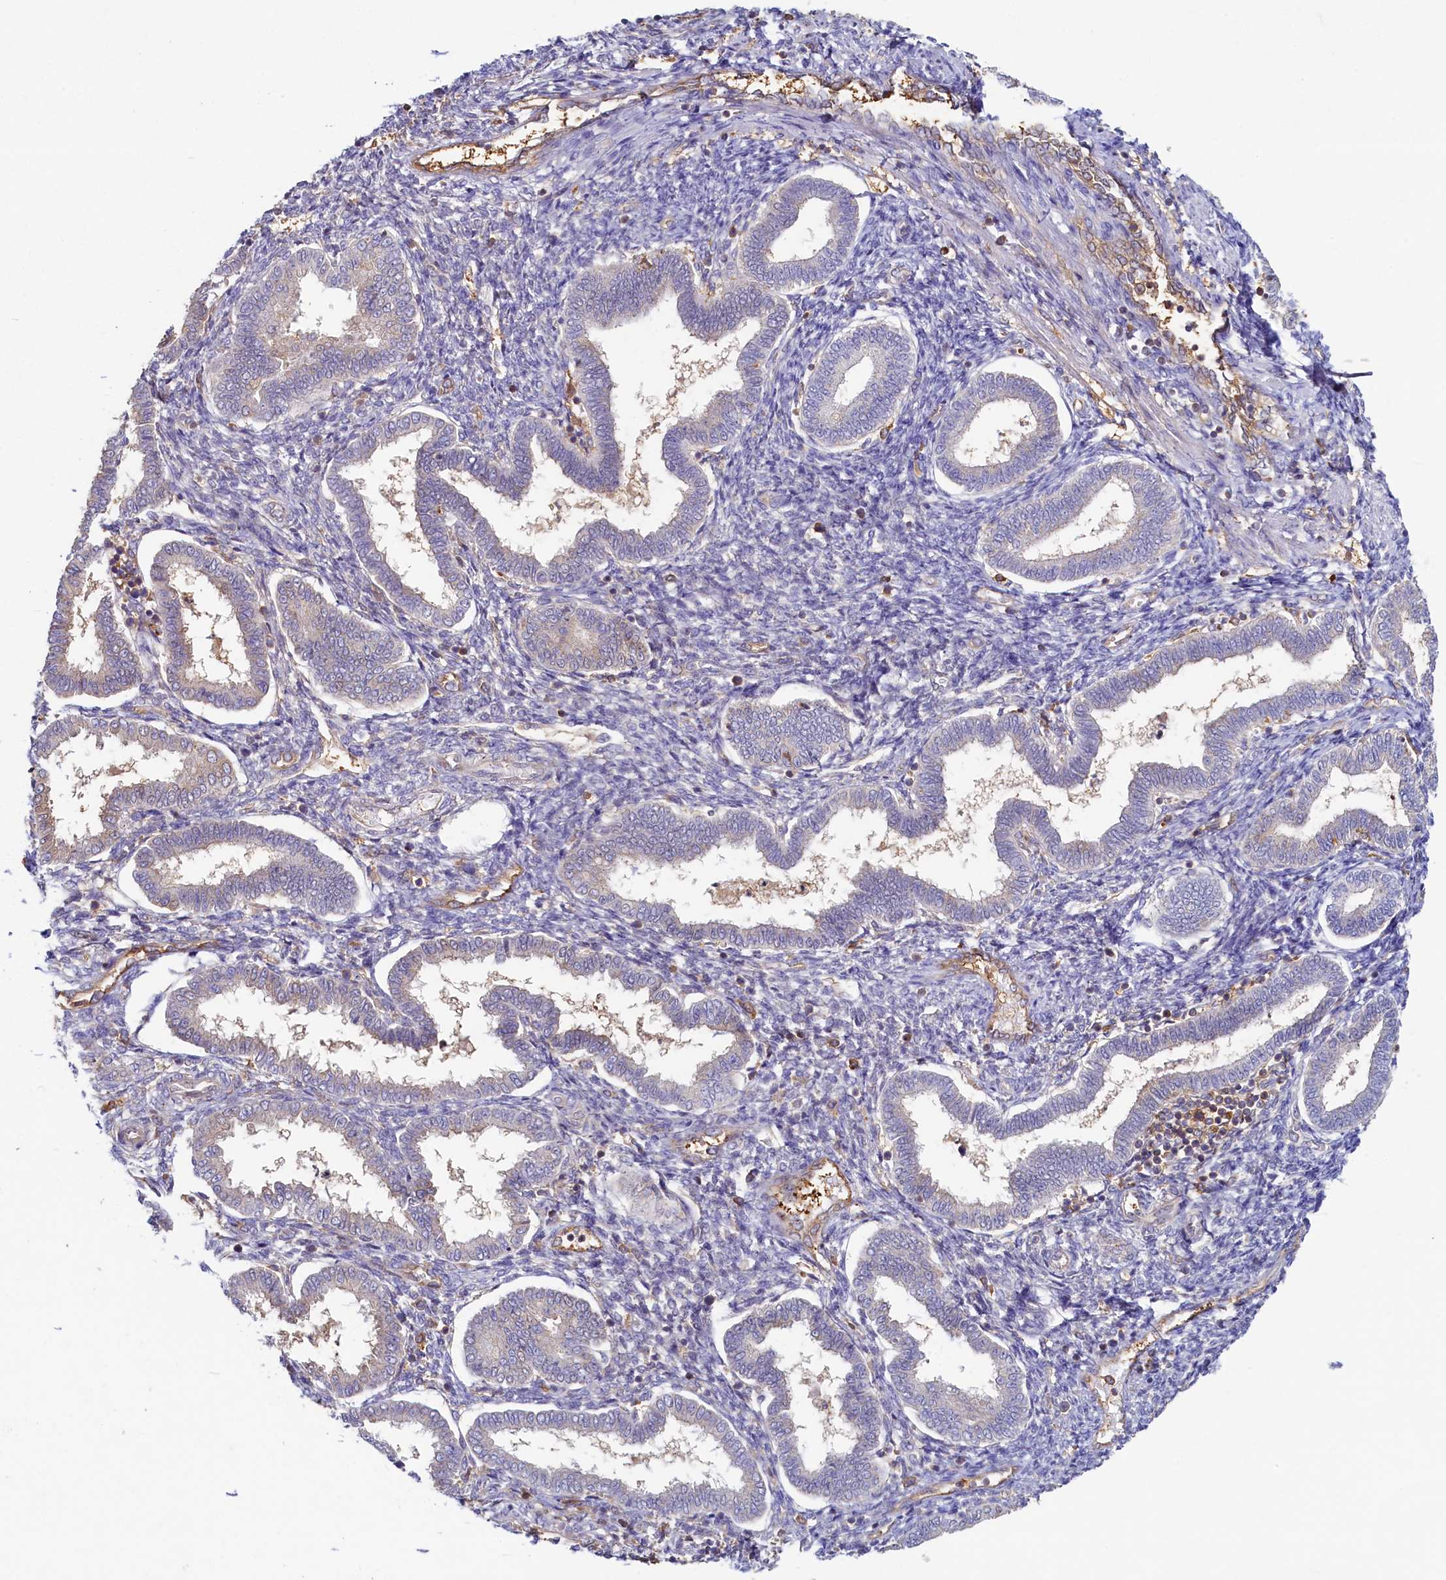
{"staining": {"intensity": "negative", "quantity": "none", "location": "none"}, "tissue": "endometrium", "cell_type": "Cells in endometrial stroma", "image_type": "normal", "snomed": [{"axis": "morphology", "description": "Normal tissue, NOS"}, {"axis": "topography", "description": "Endometrium"}], "caption": "This is a image of immunohistochemistry (IHC) staining of unremarkable endometrium, which shows no staining in cells in endometrial stroma.", "gene": "TIMM8B", "patient": {"sex": "female", "age": 24}}